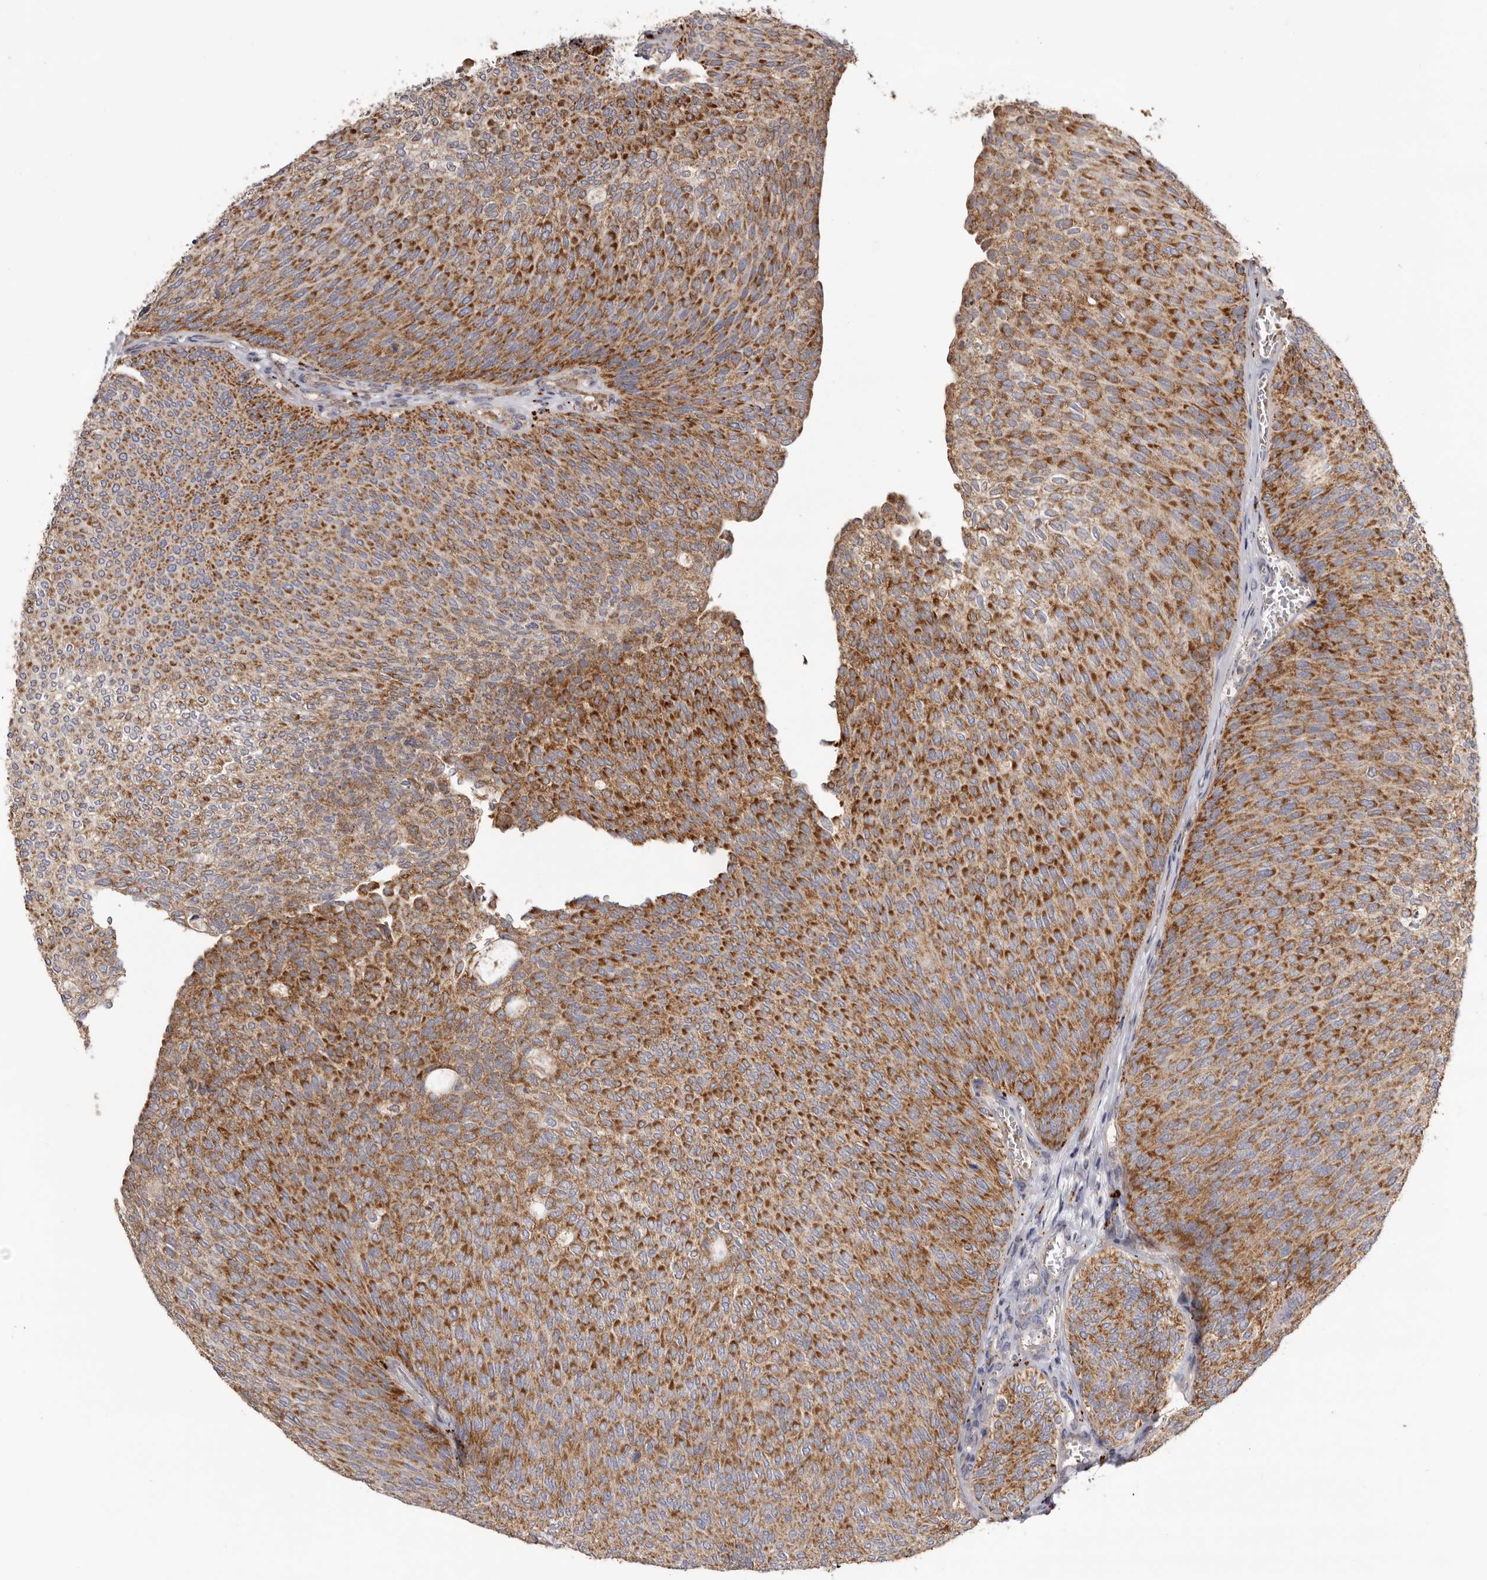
{"staining": {"intensity": "moderate", "quantity": ">75%", "location": "cytoplasmic/membranous"}, "tissue": "urothelial cancer", "cell_type": "Tumor cells", "image_type": "cancer", "snomed": [{"axis": "morphology", "description": "Urothelial carcinoma, Low grade"}, {"axis": "topography", "description": "Urinary bladder"}], "caption": "This histopathology image shows immunohistochemistry (IHC) staining of urothelial carcinoma (low-grade), with medium moderate cytoplasmic/membranous positivity in about >75% of tumor cells.", "gene": "MECR", "patient": {"sex": "female", "age": 79}}